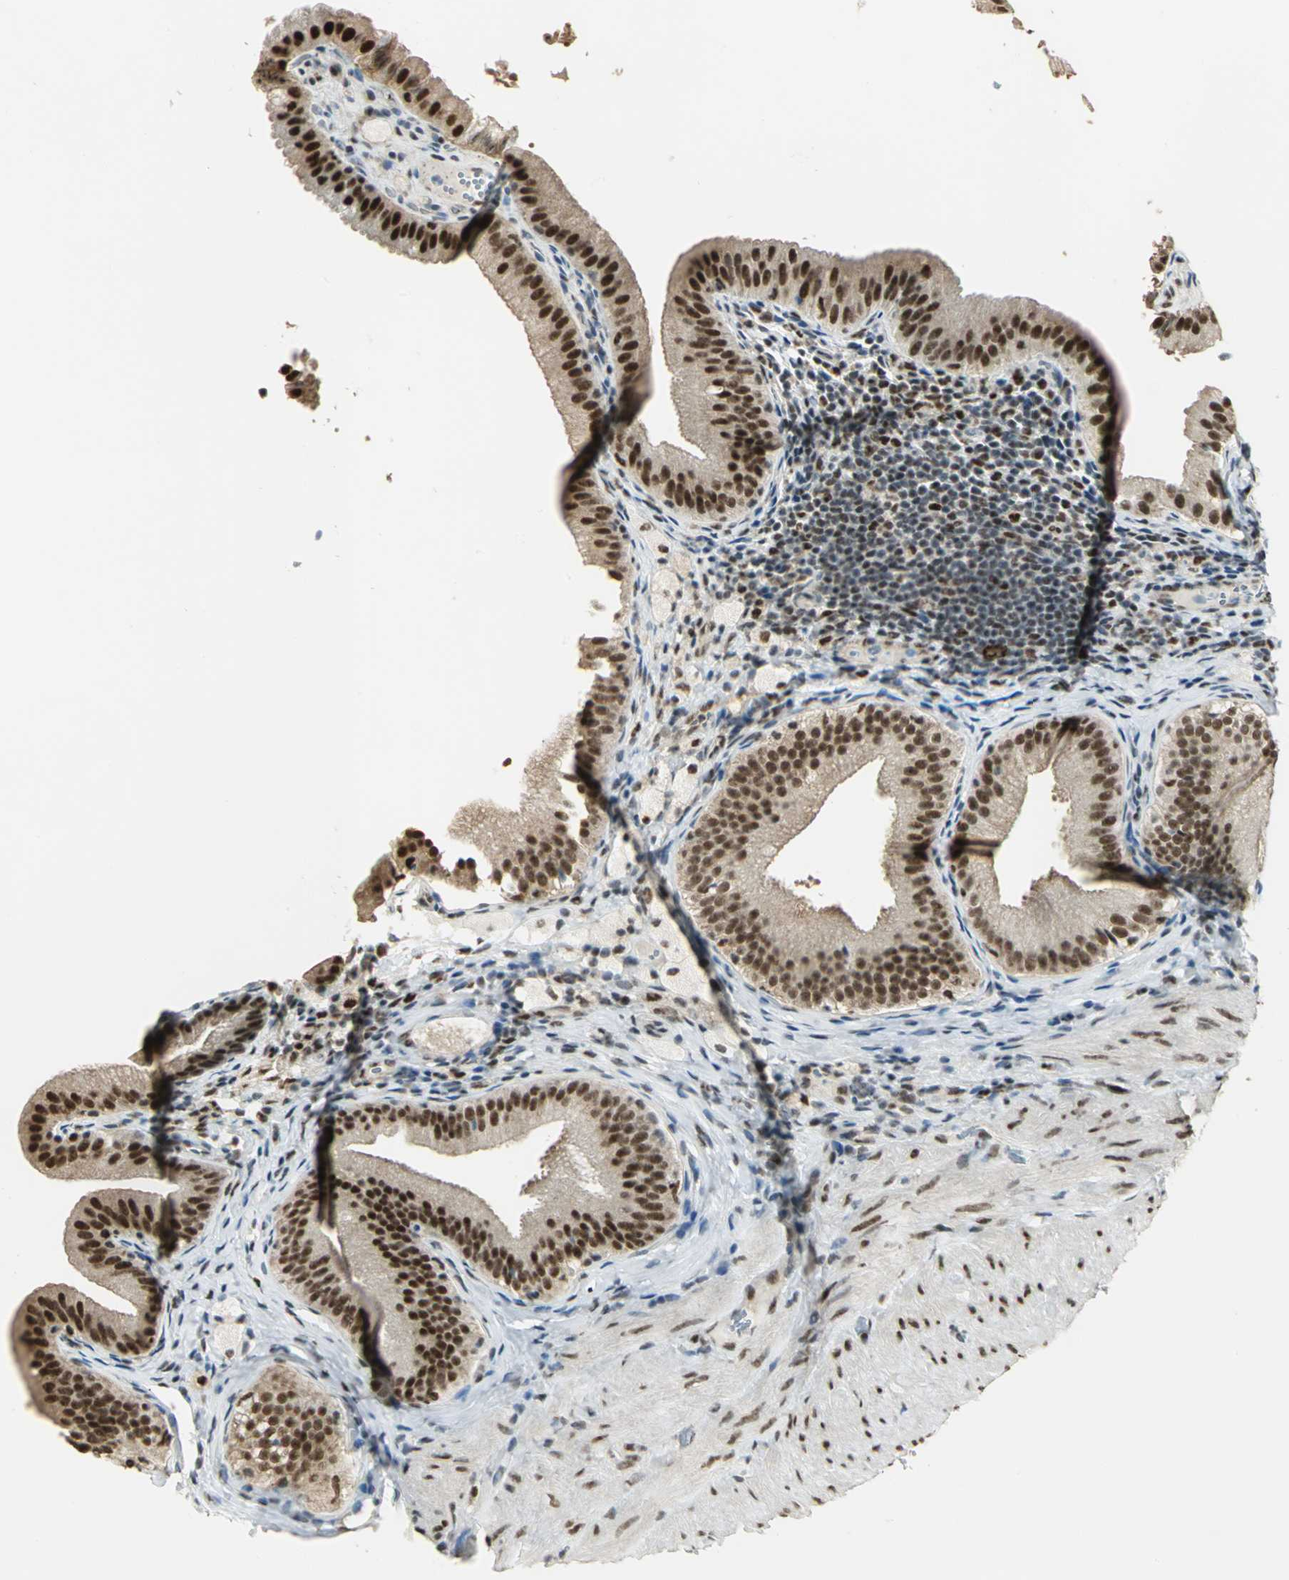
{"staining": {"intensity": "strong", "quantity": ">75%", "location": "cytoplasmic/membranous,nuclear"}, "tissue": "gallbladder", "cell_type": "Glandular cells", "image_type": "normal", "snomed": [{"axis": "morphology", "description": "Normal tissue, NOS"}, {"axis": "topography", "description": "Gallbladder"}], "caption": "Immunohistochemical staining of benign gallbladder shows strong cytoplasmic/membranous,nuclear protein staining in approximately >75% of glandular cells. The protein of interest is stained brown, and the nuclei are stained in blue (DAB (3,3'-diaminobenzidine) IHC with brightfield microscopy, high magnification).", "gene": "DDX5", "patient": {"sex": "female", "age": 24}}